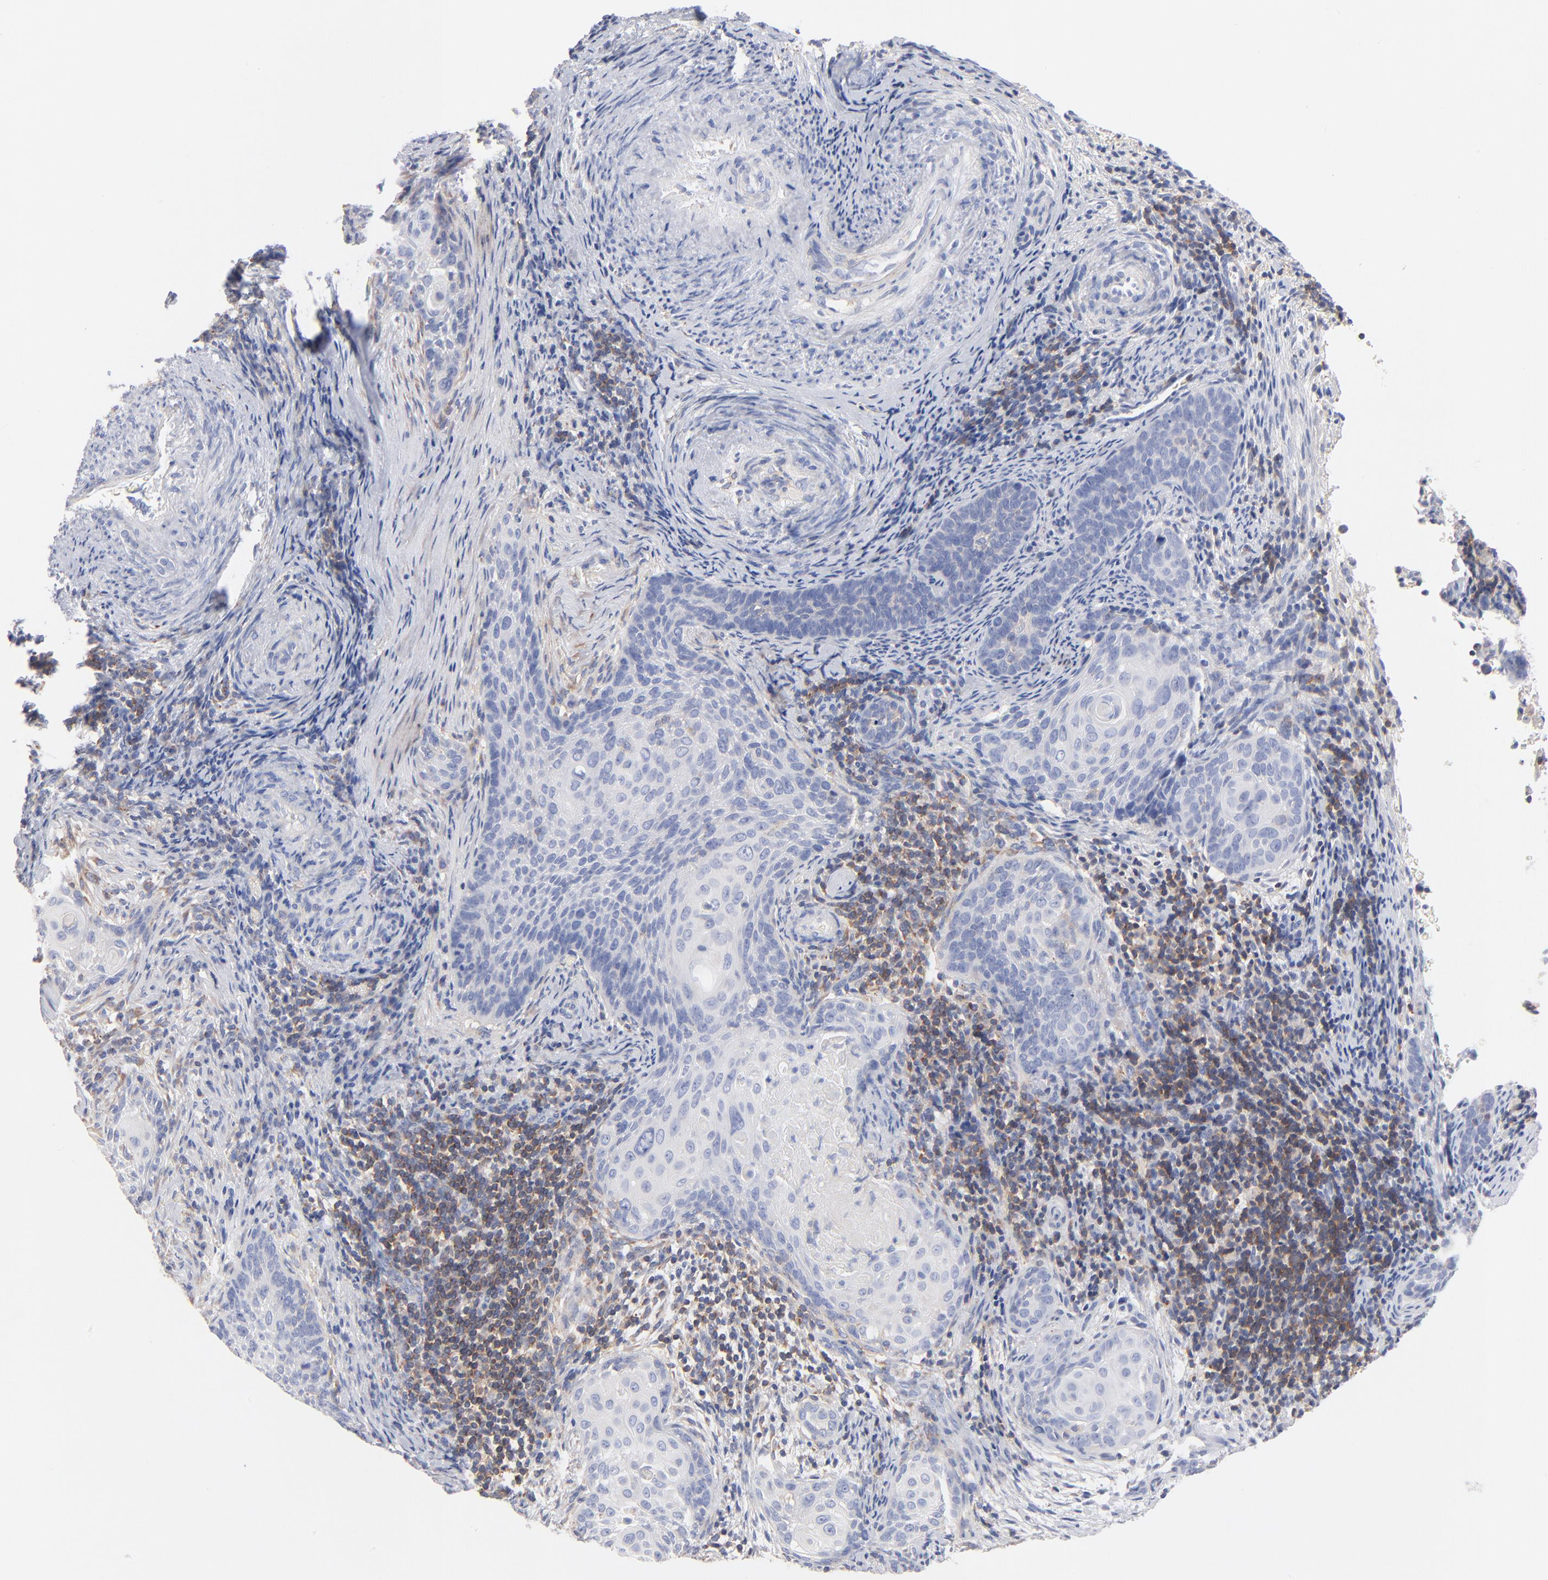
{"staining": {"intensity": "negative", "quantity": "none", "location": "none"}, "tissue": "cervical cancer", "cell_type": "Tumor cells", "image_type": "cancer", "snomed": [{"axis": "morphology", "description": "Squamous cell carcinoma, NOS"}, {"axis": "topography", "description": "Cervix"}], "caption": "Immunohistochemical staining of cervical squamous cell carcinoma demonstrates no significant positivity in tumor cells.", "gene": "SEPTIN6", "patient": {"sex": "female", "age": 33}}